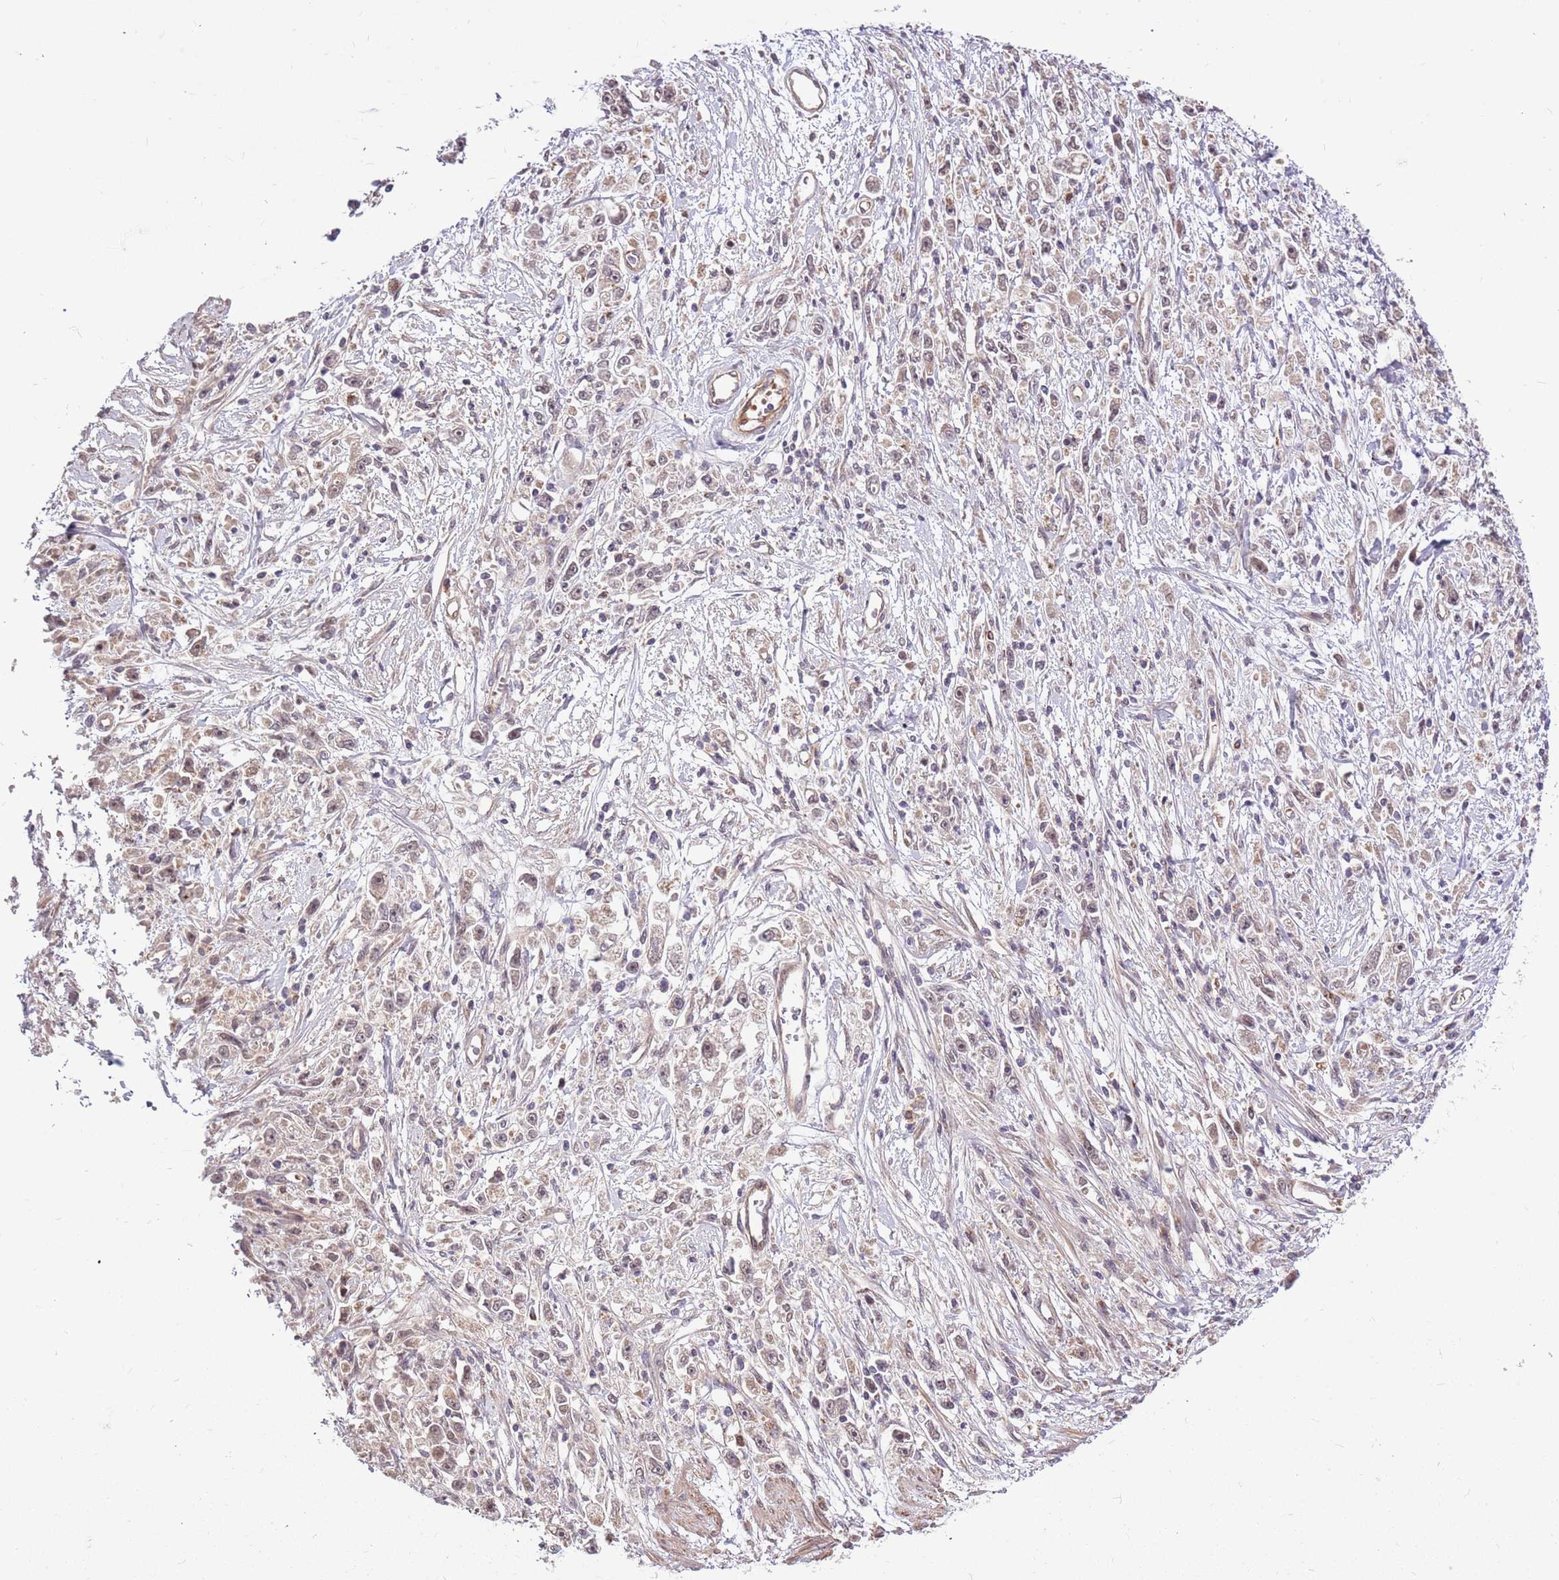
{"staining": {"intensity": "negative", "quantity": "none", "location": "none"}, "tissue": "stomach cancer", "cell_type": "Tumor cells", "image_type": "cancer", "snomed": [{"axis": "morphology", "description": "Adenocarcinoma, NOS"}, {"axis": "topography", "description": "Stomach"}], "caption": "This is an immunohistochemistry photomicrograph of stomach adenocarcinoma. There is no staining in tumor cells.", "gene": "HAUS3", "patient": {"sex": "female", "age": 59}}